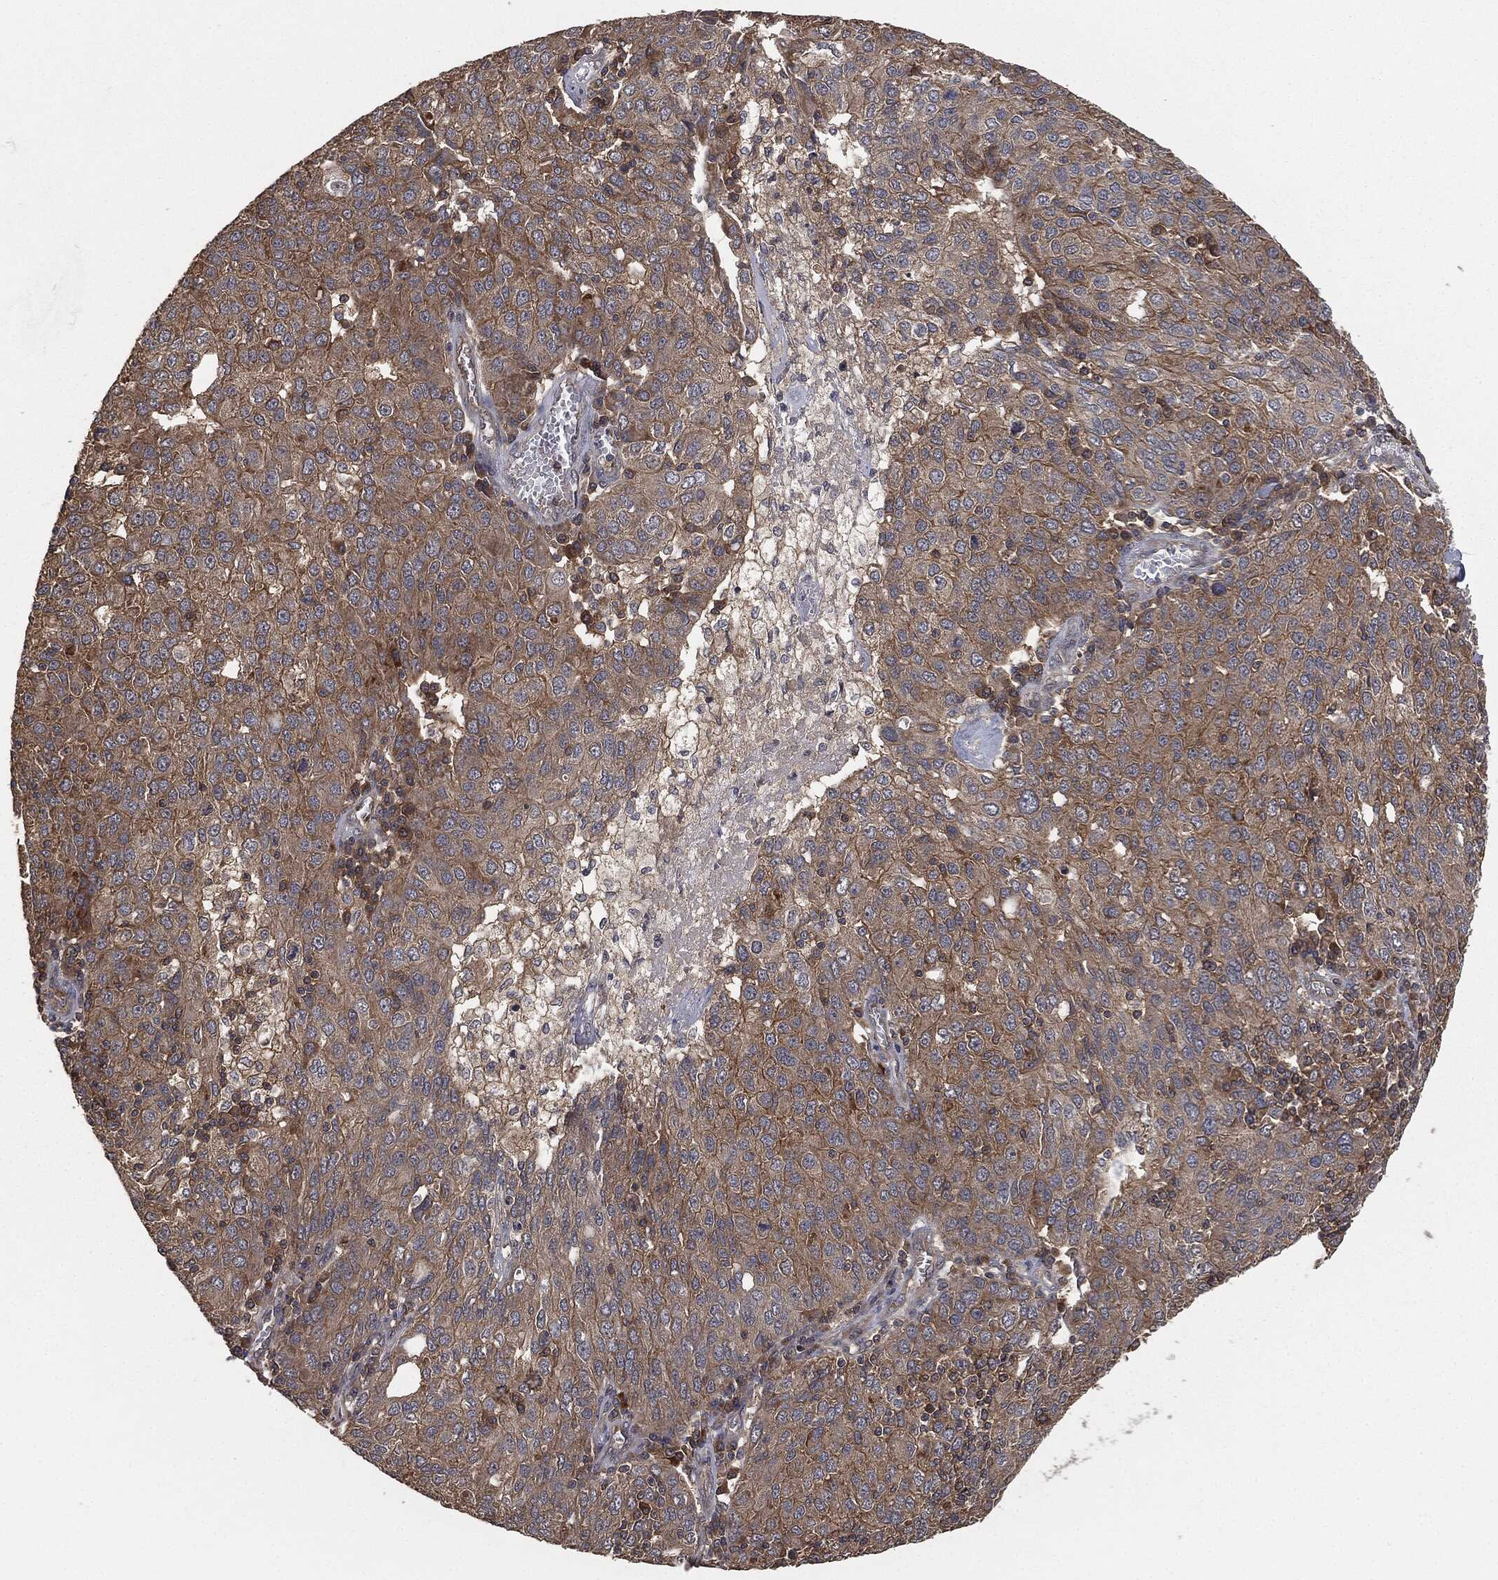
{"staining": {"intensity": "moderate", "quantity": "<25%", "location": "cytoplasmic/membranous"}, "tissue": "ovarian cancer", "cell_type": "Tumor cells", "image_type": "cancer", "snomed": [{"axis": "morphology", "description": "Carcinoma, endometroid"}, {"axis": "topography", "description": "Ovary"}], "caption": "Protein expression analysis of ovarian cancer (endometroid carcinoma) demonstrates moderate cytoplasmic/membranous positivity in about <25% of tumor cells.", "gene": "ERBIN", "patient": {"sex": "female", "age": 50}}